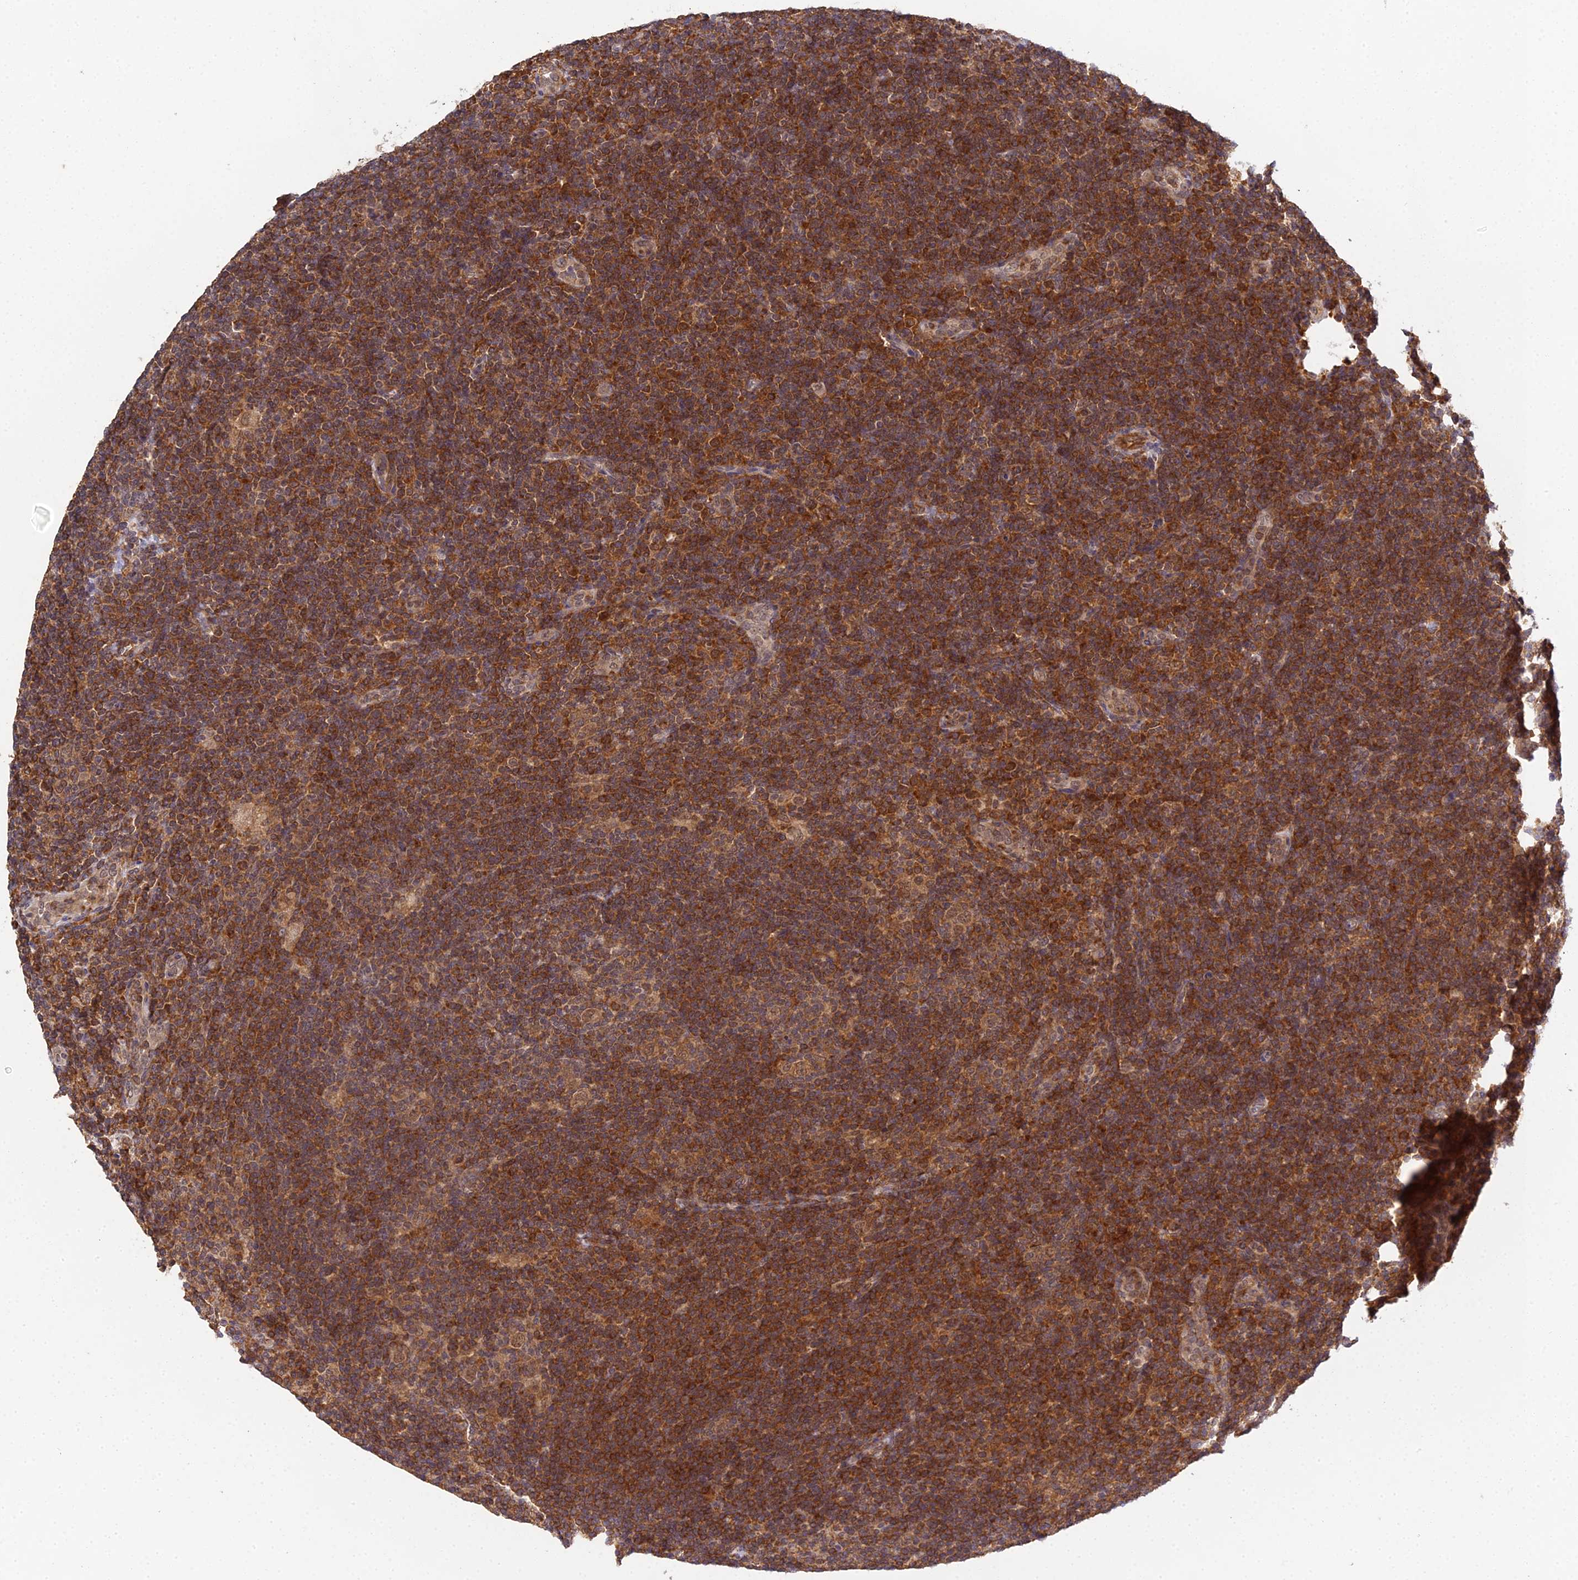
{"staining": {"intensity": "moderate", "quantity": ">75%", "location": "cytoplasmic/membranous,nuclear"}, "tissue": "lymphoma", "cell_type": "Tumor cells", "image_type": "cancer", "snomed": [{"axis": "morphology", "description": "Hodgkin's disease, NOS"}, {"axis": "topography", "description": "Lymph node"}], "caption": "Protein staining by immunohistochemistry shows moderate cytoplasmic/membranous and nuclear positivity in about >75% of tumor cells in Hodgkin's disease.", "gene": "TPRX1", "patient": {"sex": "female", "age": 57}}